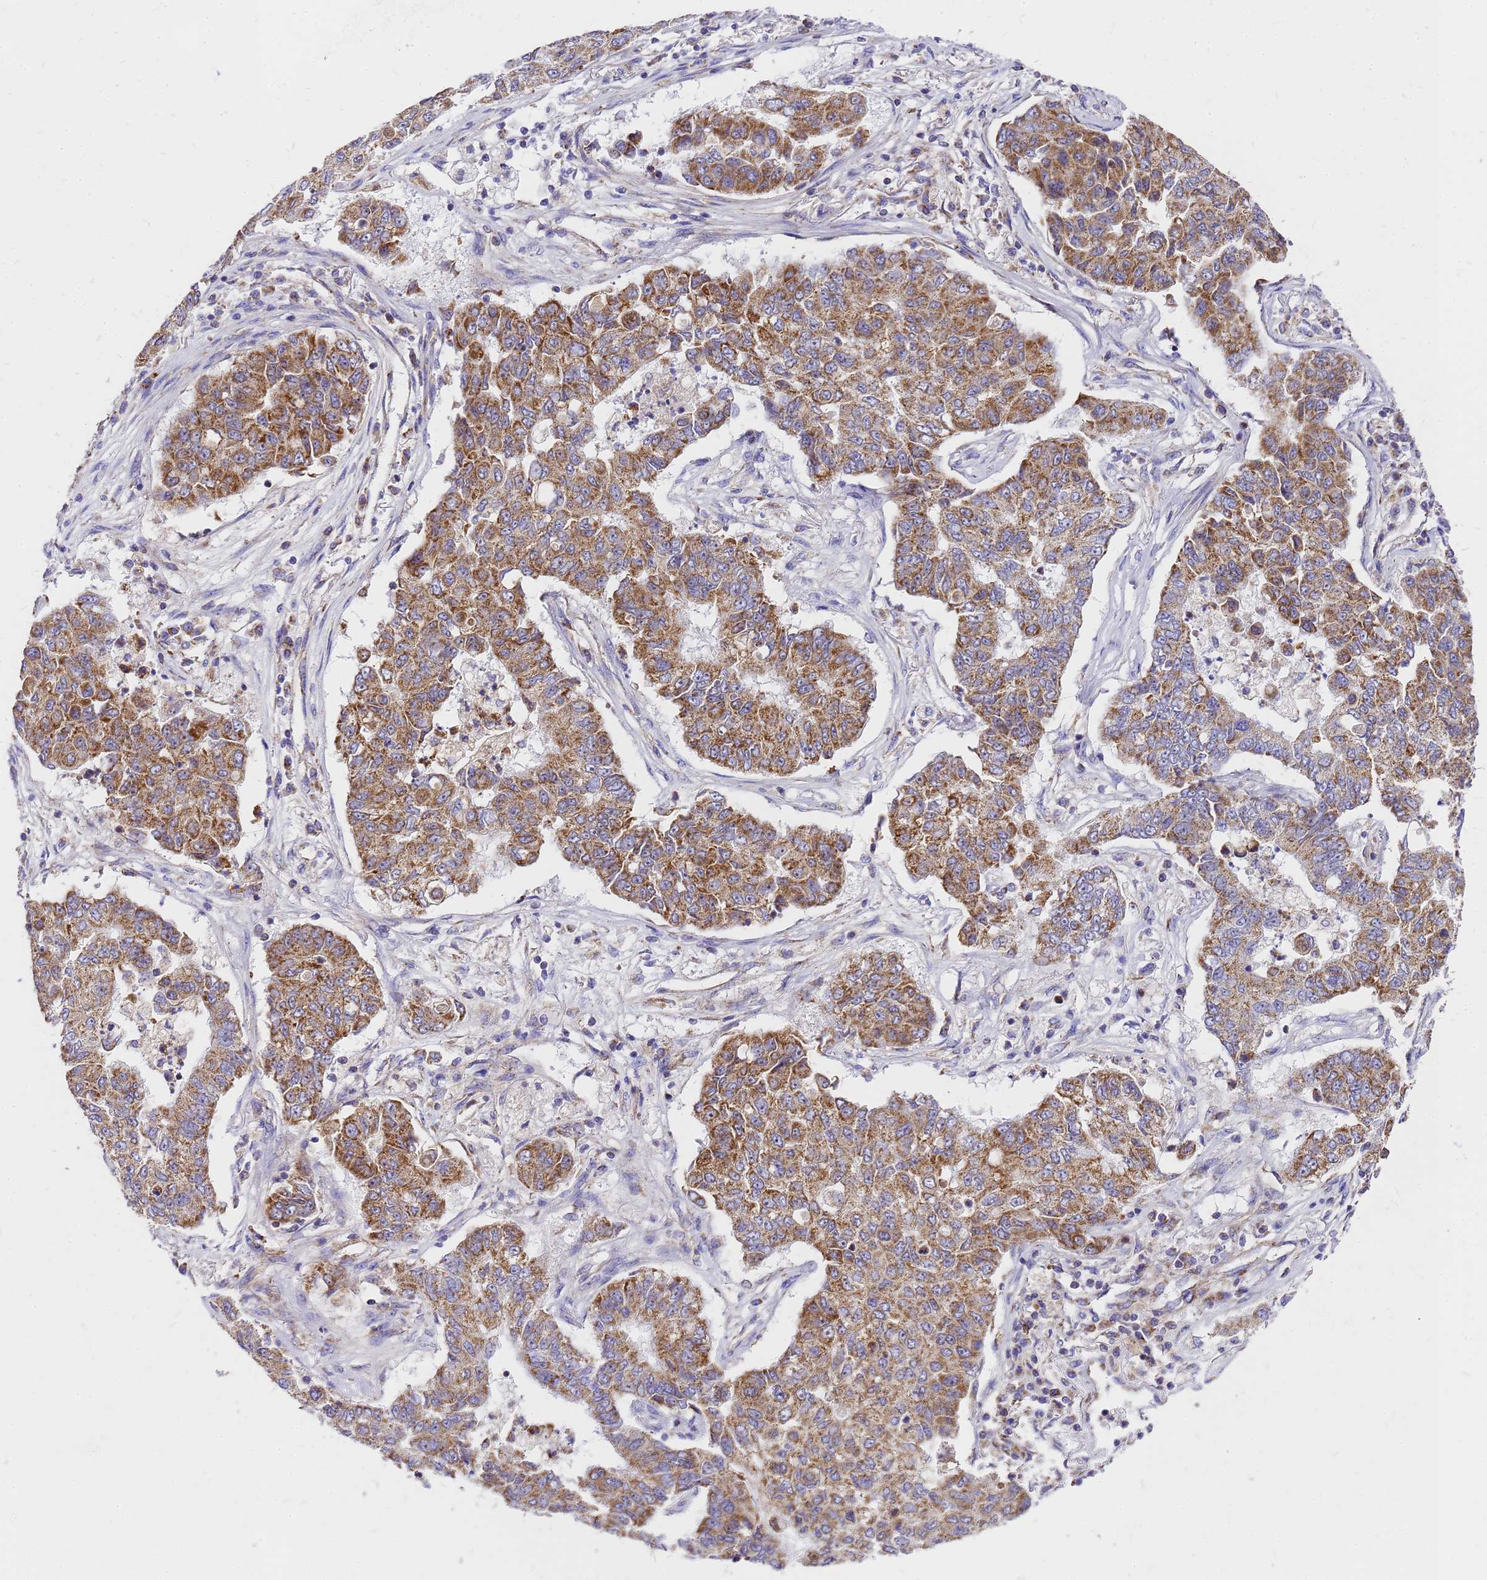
{"staining": {"intensity": "moderate", "quantity": ">75%", "location": "cytoplasmic/membranous"}, "tissue": "lung cancer", "cell_type": "Tumor cells", "image_type": "cancer", "snomed": [{"axis": "morphology", "description": "Squamous cell carcinoma, NOS"}, {"axis": "topography", "description": "Lung"}], "caption": "Moderate cytoplasmic/membranous expression is appreciated in about >75% of tumor cells in lung cancer (squamous cell carcinoma). (DAB IHC with brightfield microscopy, high magnification).", "gene": "MRPS26", "patient": {"sex": "male", "age": 74}}